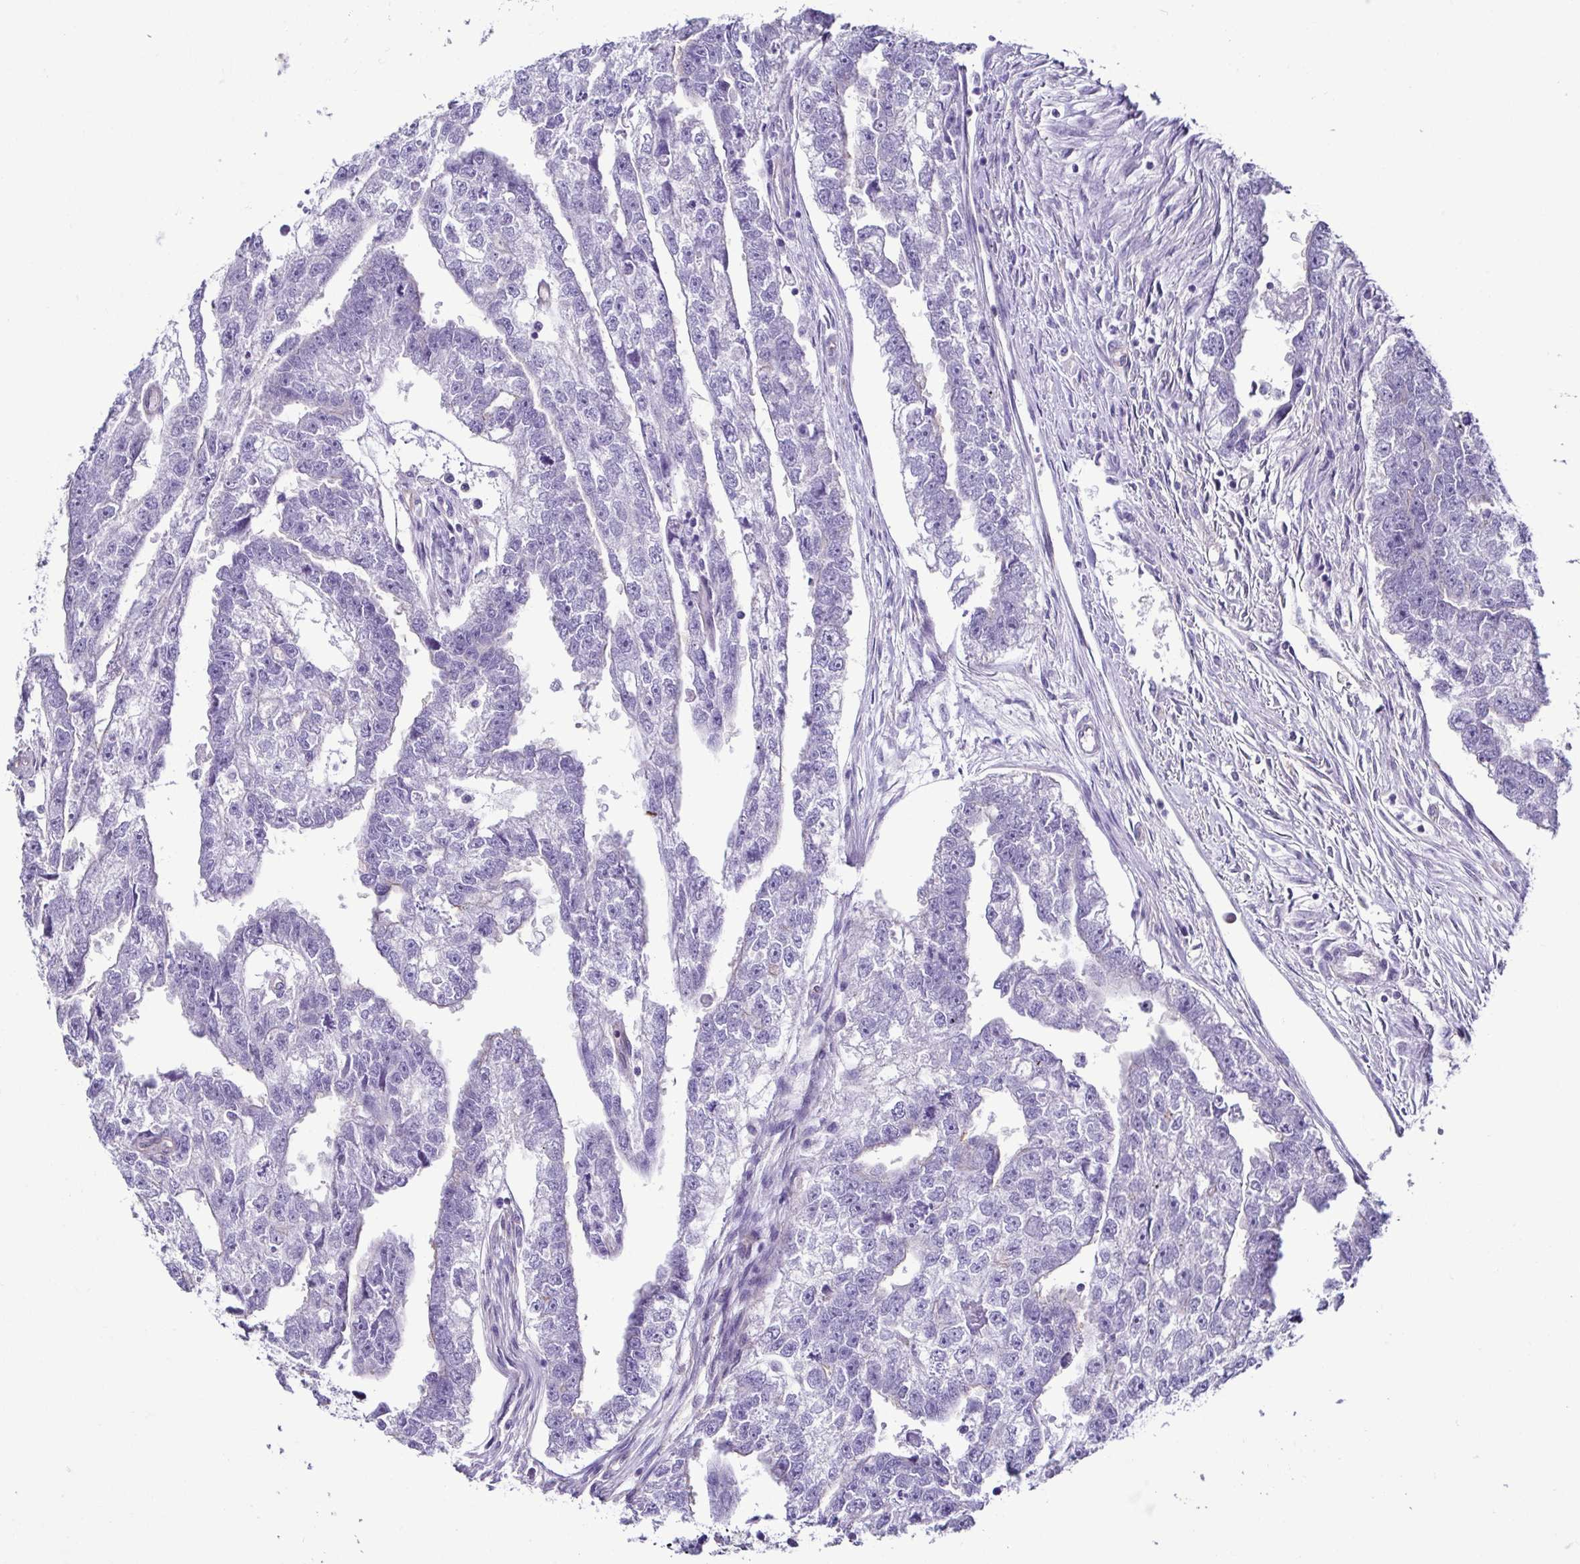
{"staining": {"intensity": "negative", "quantity": "none", "location": "none"}, "tissue": "testis cancer", "cell_type": "Tumor cells", "image_type": "cancer", "snomed": [{"axis": "morphology", "description": "Carcinoma, Embryonal, NOS"}, {"axis": "morphology", "description": "Teratoma, malignant, NOS"}, {"axis": "topography", "description": "Testis"}], "caption": "DAB (3,3'-diaminobenzidine) immunohistochemical staining of human testis cancer exhibits no significant staining in tumor cells.", "gene": "CASP14", "patient": {"sex": "male", "age": 44}}